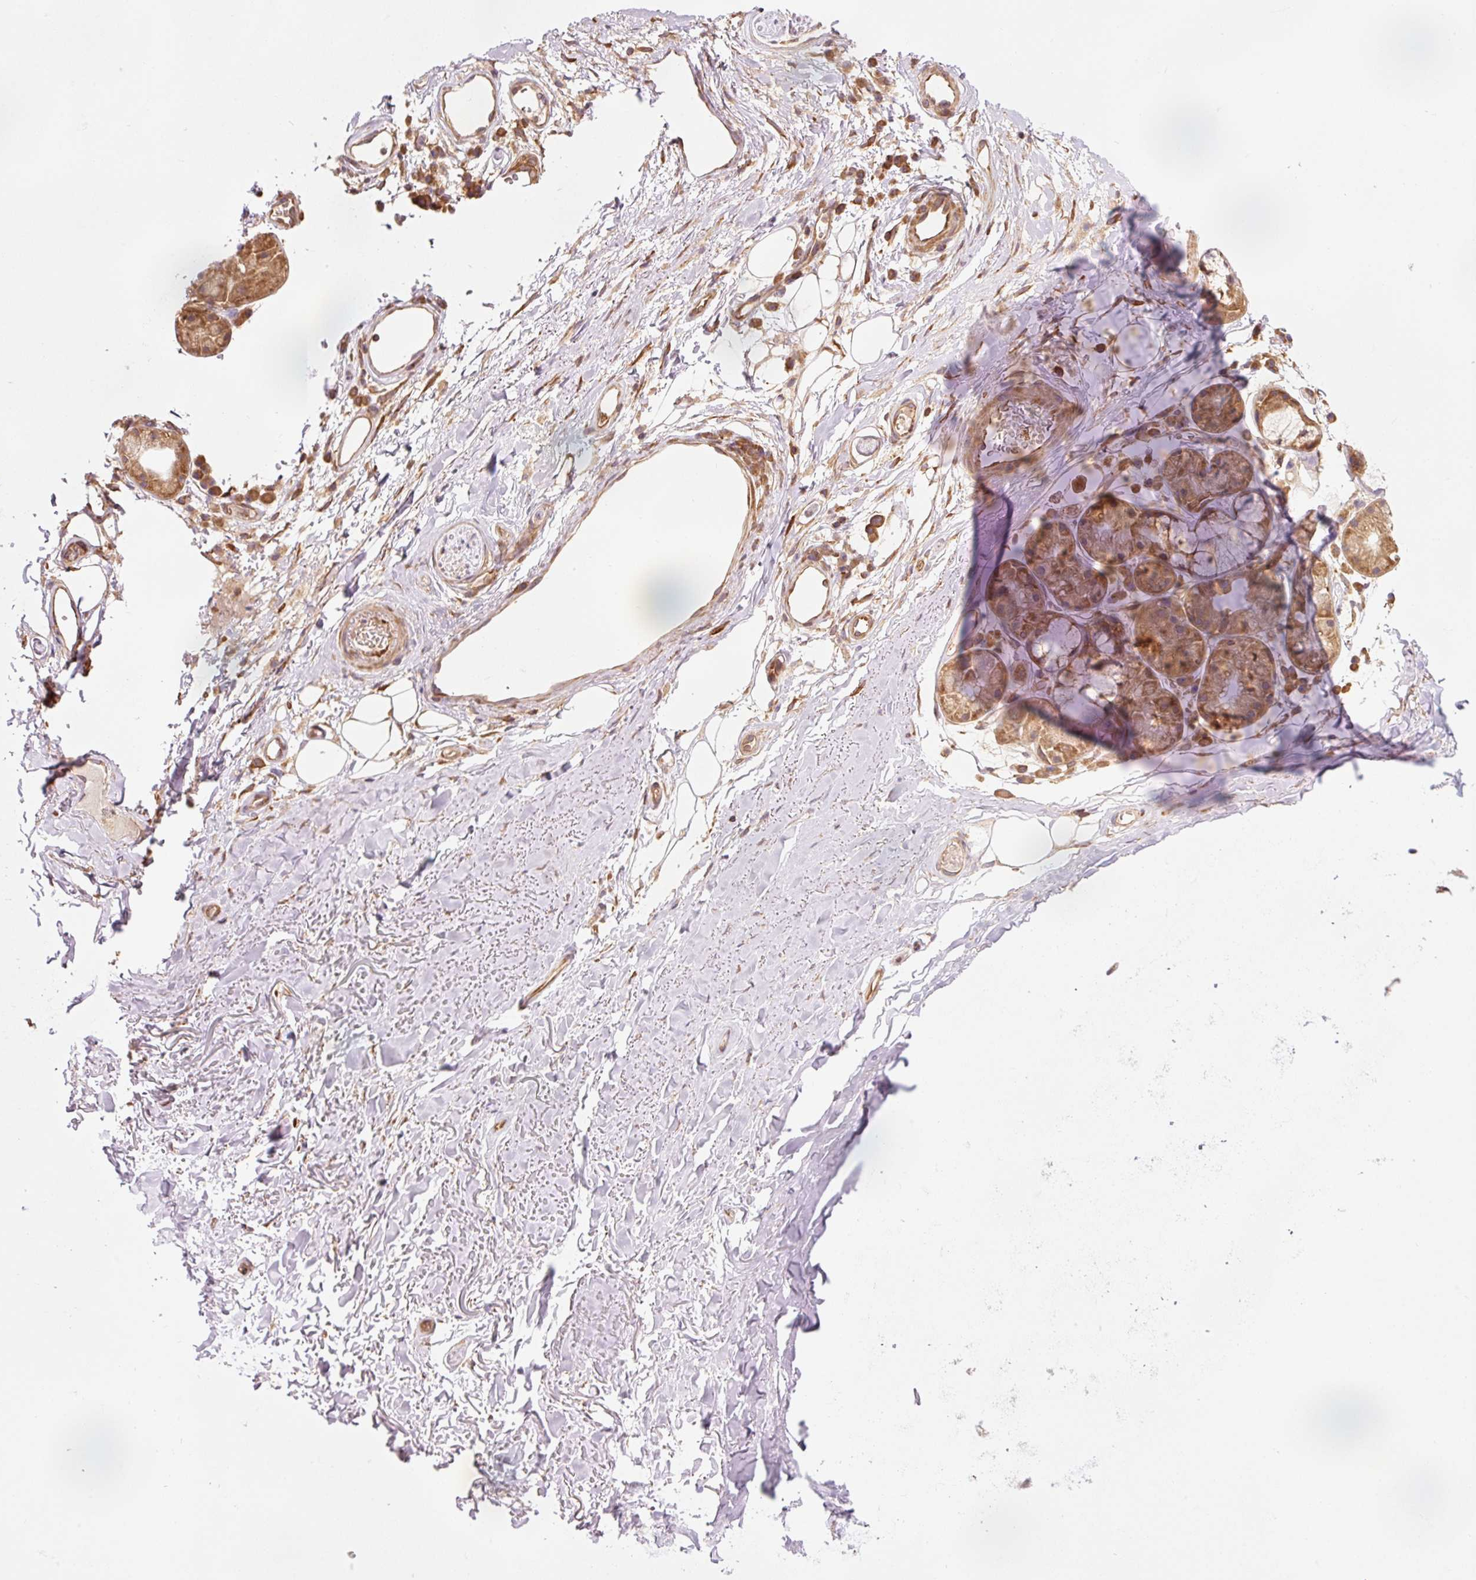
{"staining": {"intensity": "weak", "quantity": "25%-75%", "location": "cytoplasmic/membranous"}, "tissue": "adipose tissue", "cell_type": "Adipocytes", "image_type": "normal", "snomed": [{"axis": "morphology", "description": "Normal tissue, NOS"}, {"axis": "topography", "description": "Cartilage tissue"}], "caption": "A brown stain shows weak cytoplasmic/membranous staining of a protein in adipocytes of unremarkable human adipose tissue. (Stains: DAB (3,3'-diaminobenzidine) in brown, nuclei in blue, Microscopy: brightfield microscopy at high magnification).", "gene": "PDAP1", "patient": {"sex": "male", "age": 80}}